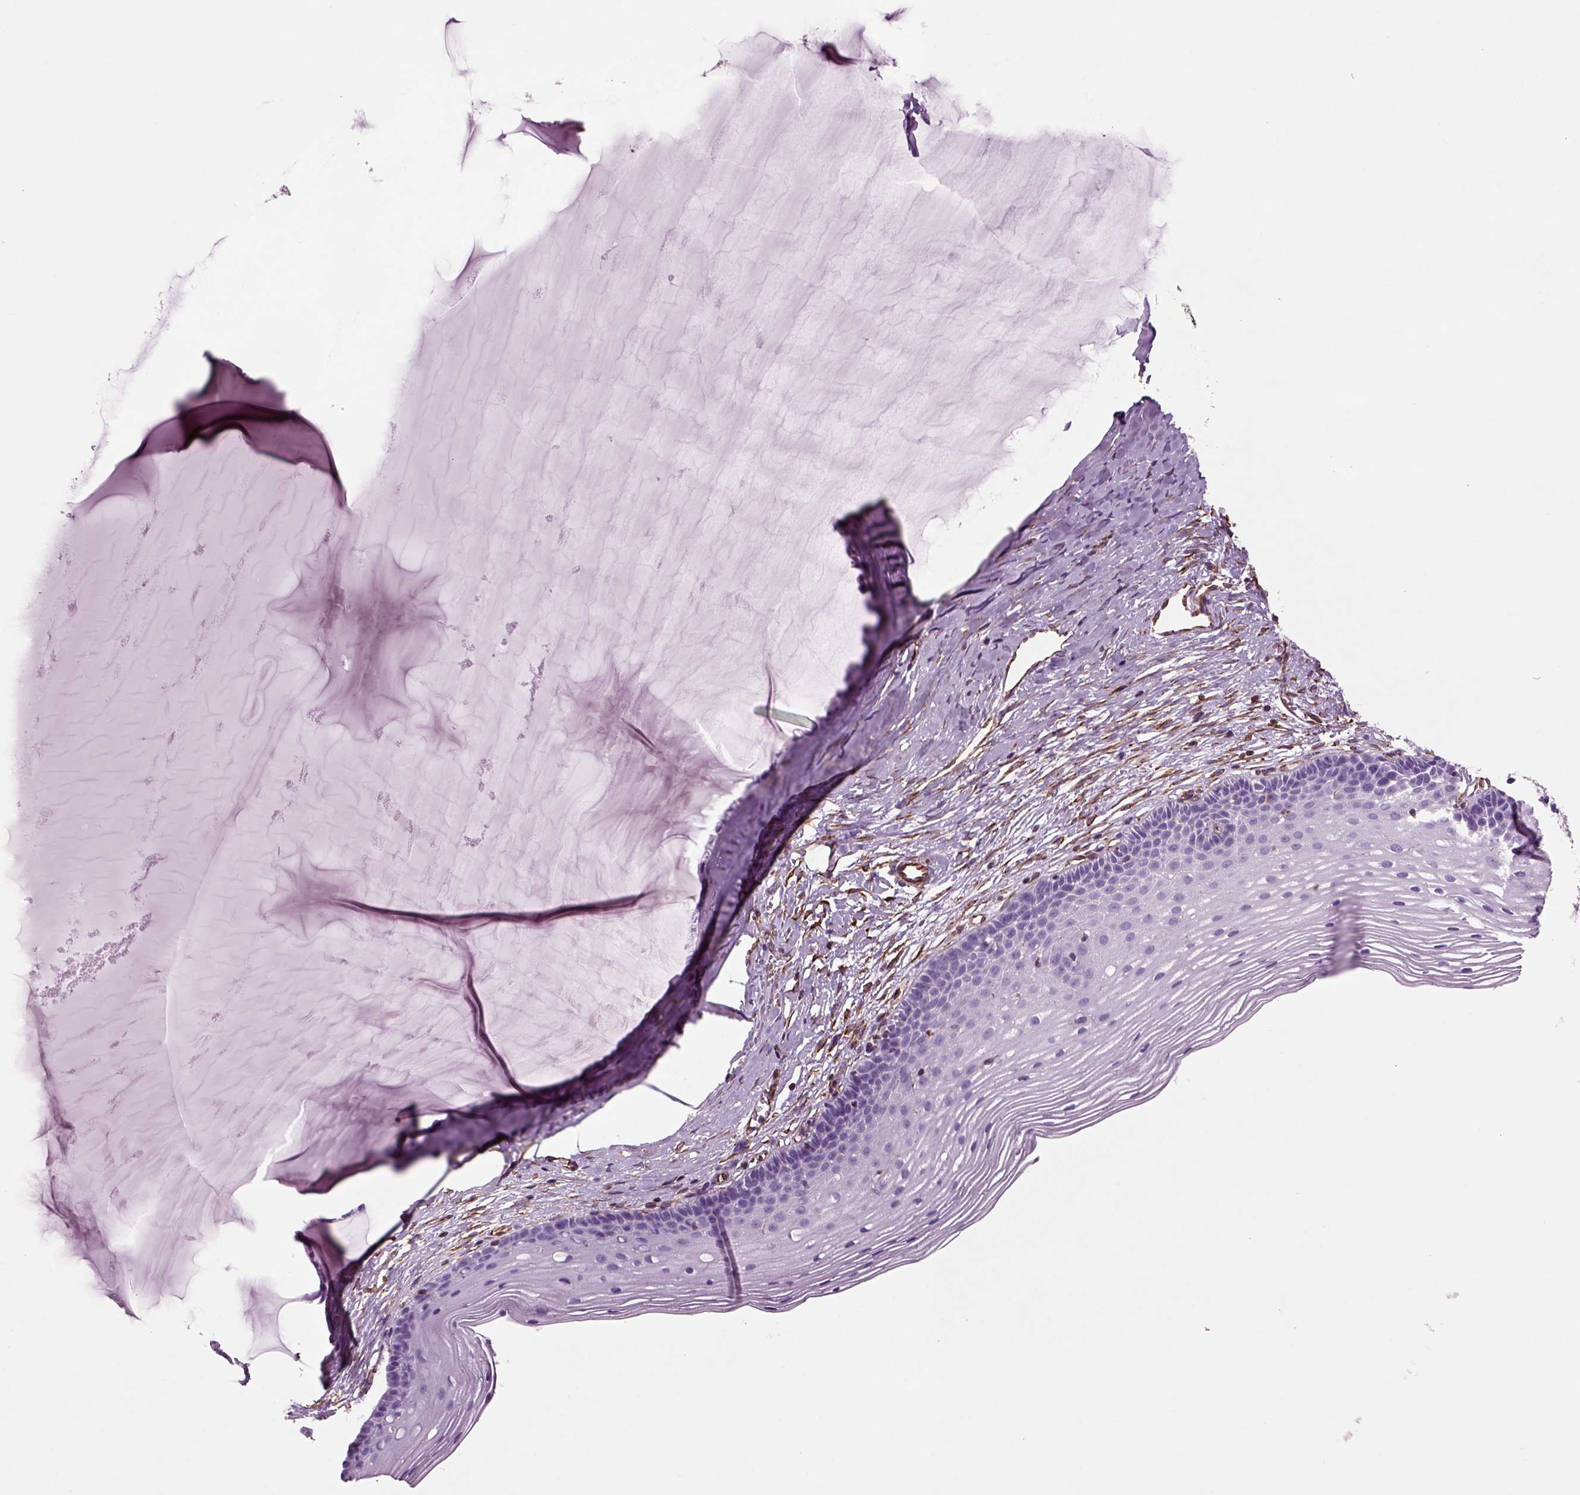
{"staining": {"intensity": "negative", "quantity": "none", "location": "none"}, "tissue": "cervix", "cell_type": "Glandular cells", "image_type": "normal", "snomed": [{"axis": "morphology", "description": "Normal tissue, NOS"}, {"axis": "topography", "description": "Cervix"}], "caption": "Immunohistochemistry image of unremarkable cervix: cervix stained with DAB (3,3'-diaminobenzidine) displays no significant protein expression in glandular cells. (Immunohistochemistry, brightfield microscopy, high magnification).", "gene": "ACER3", "patient": {"sex": "female", "age": 40}}